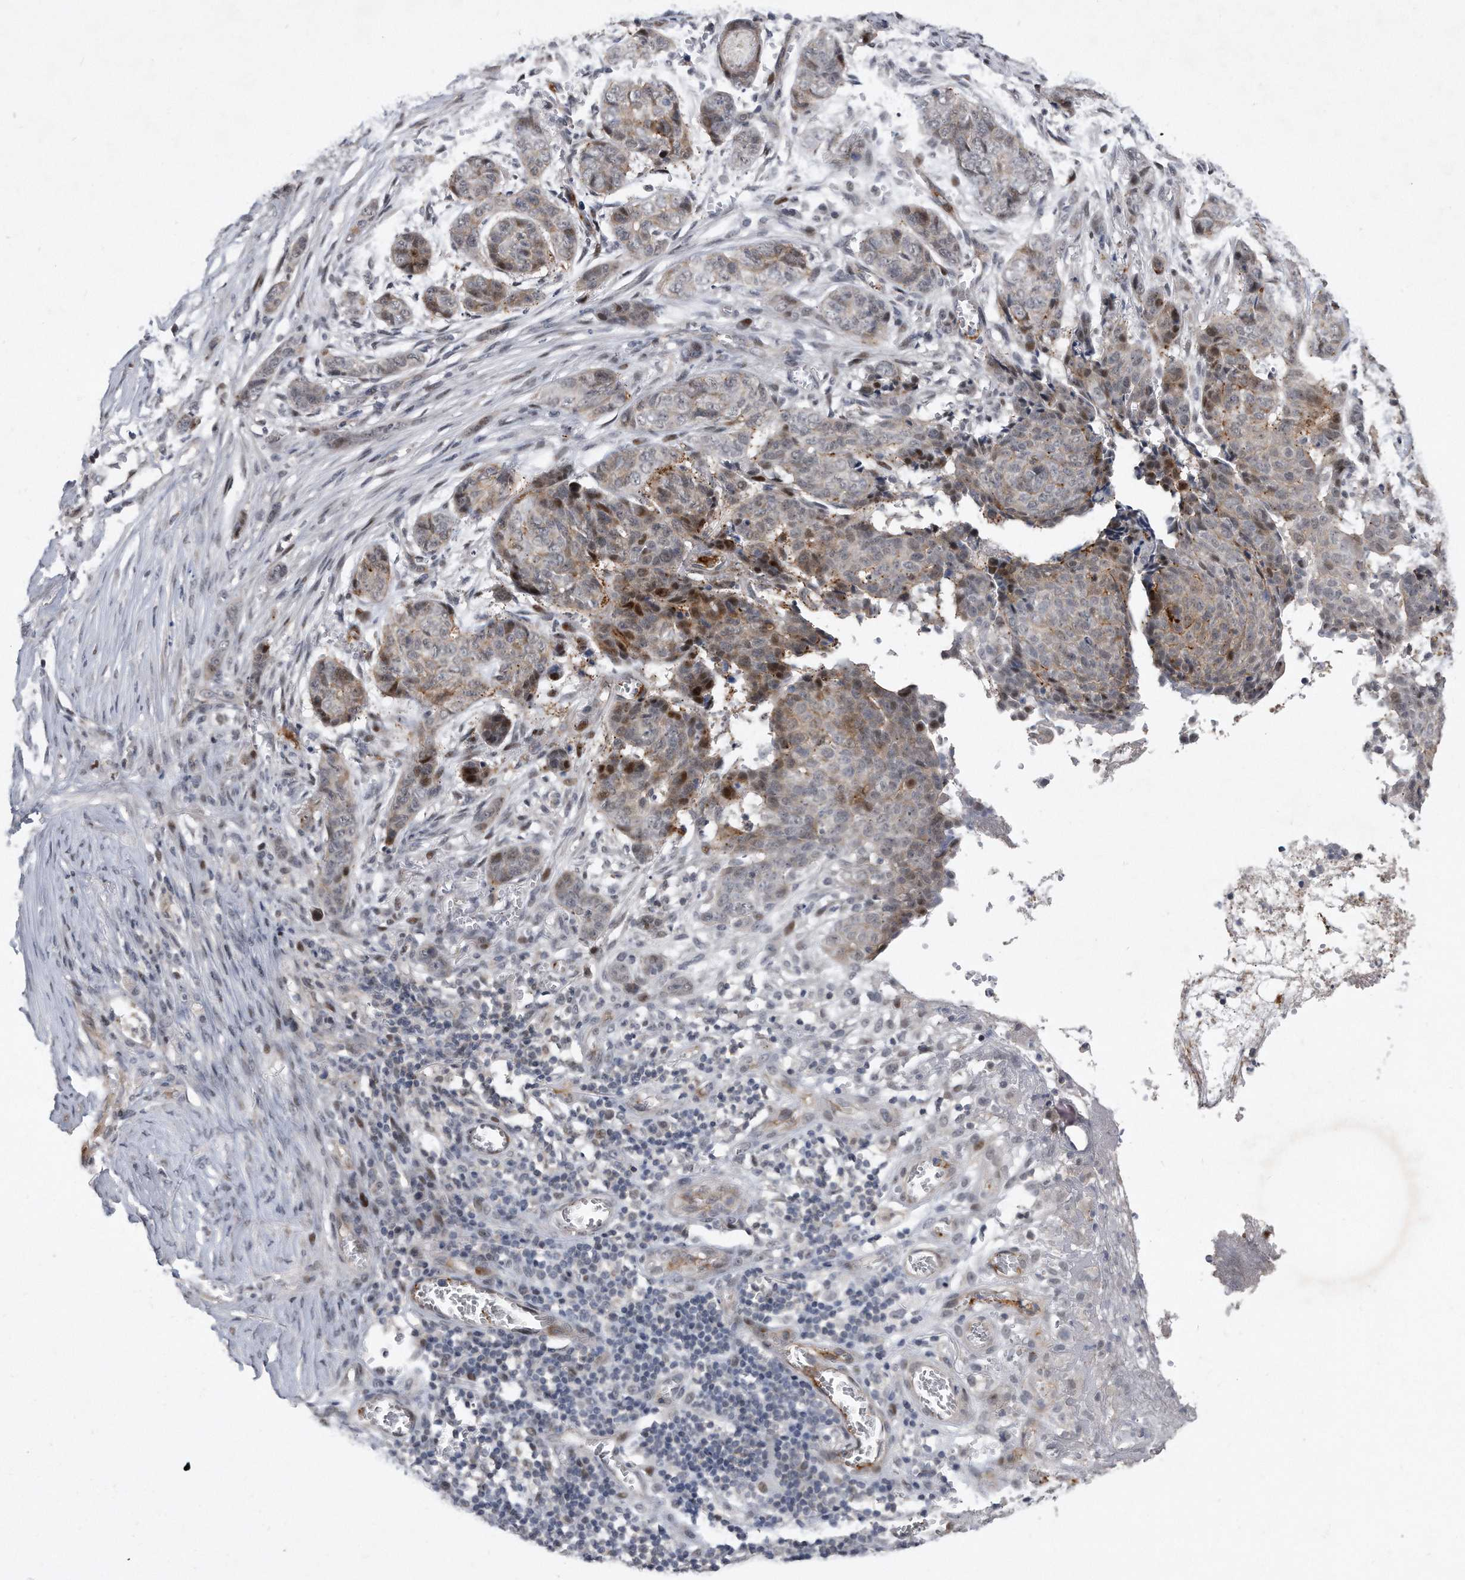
{"staining": {"intensity": "moderate", "quantity": "<25%", "location": "cytoplasmic/membranous,nuclear"}, "tissue": "skin cancer", "cell_type": "Tumor cells", "image_type": "cancer", "snomed": [{"axis": "morphology", "description": "Basal cell carcinoma"}, {"axis": "topography", "description": "Skin"}], "caption": "Immunohistochemical staining of skin cancer displays moderate cytoplasmic/membranous and nuclear protein staining in about <25% of tumor cells. The staining was performed using DAB, with brown indicating positive protein expression. Nuclei are stained blue with hematoxylin.", "gene": "PGBD2", "patient": {"sex": "female", "age": 64}}